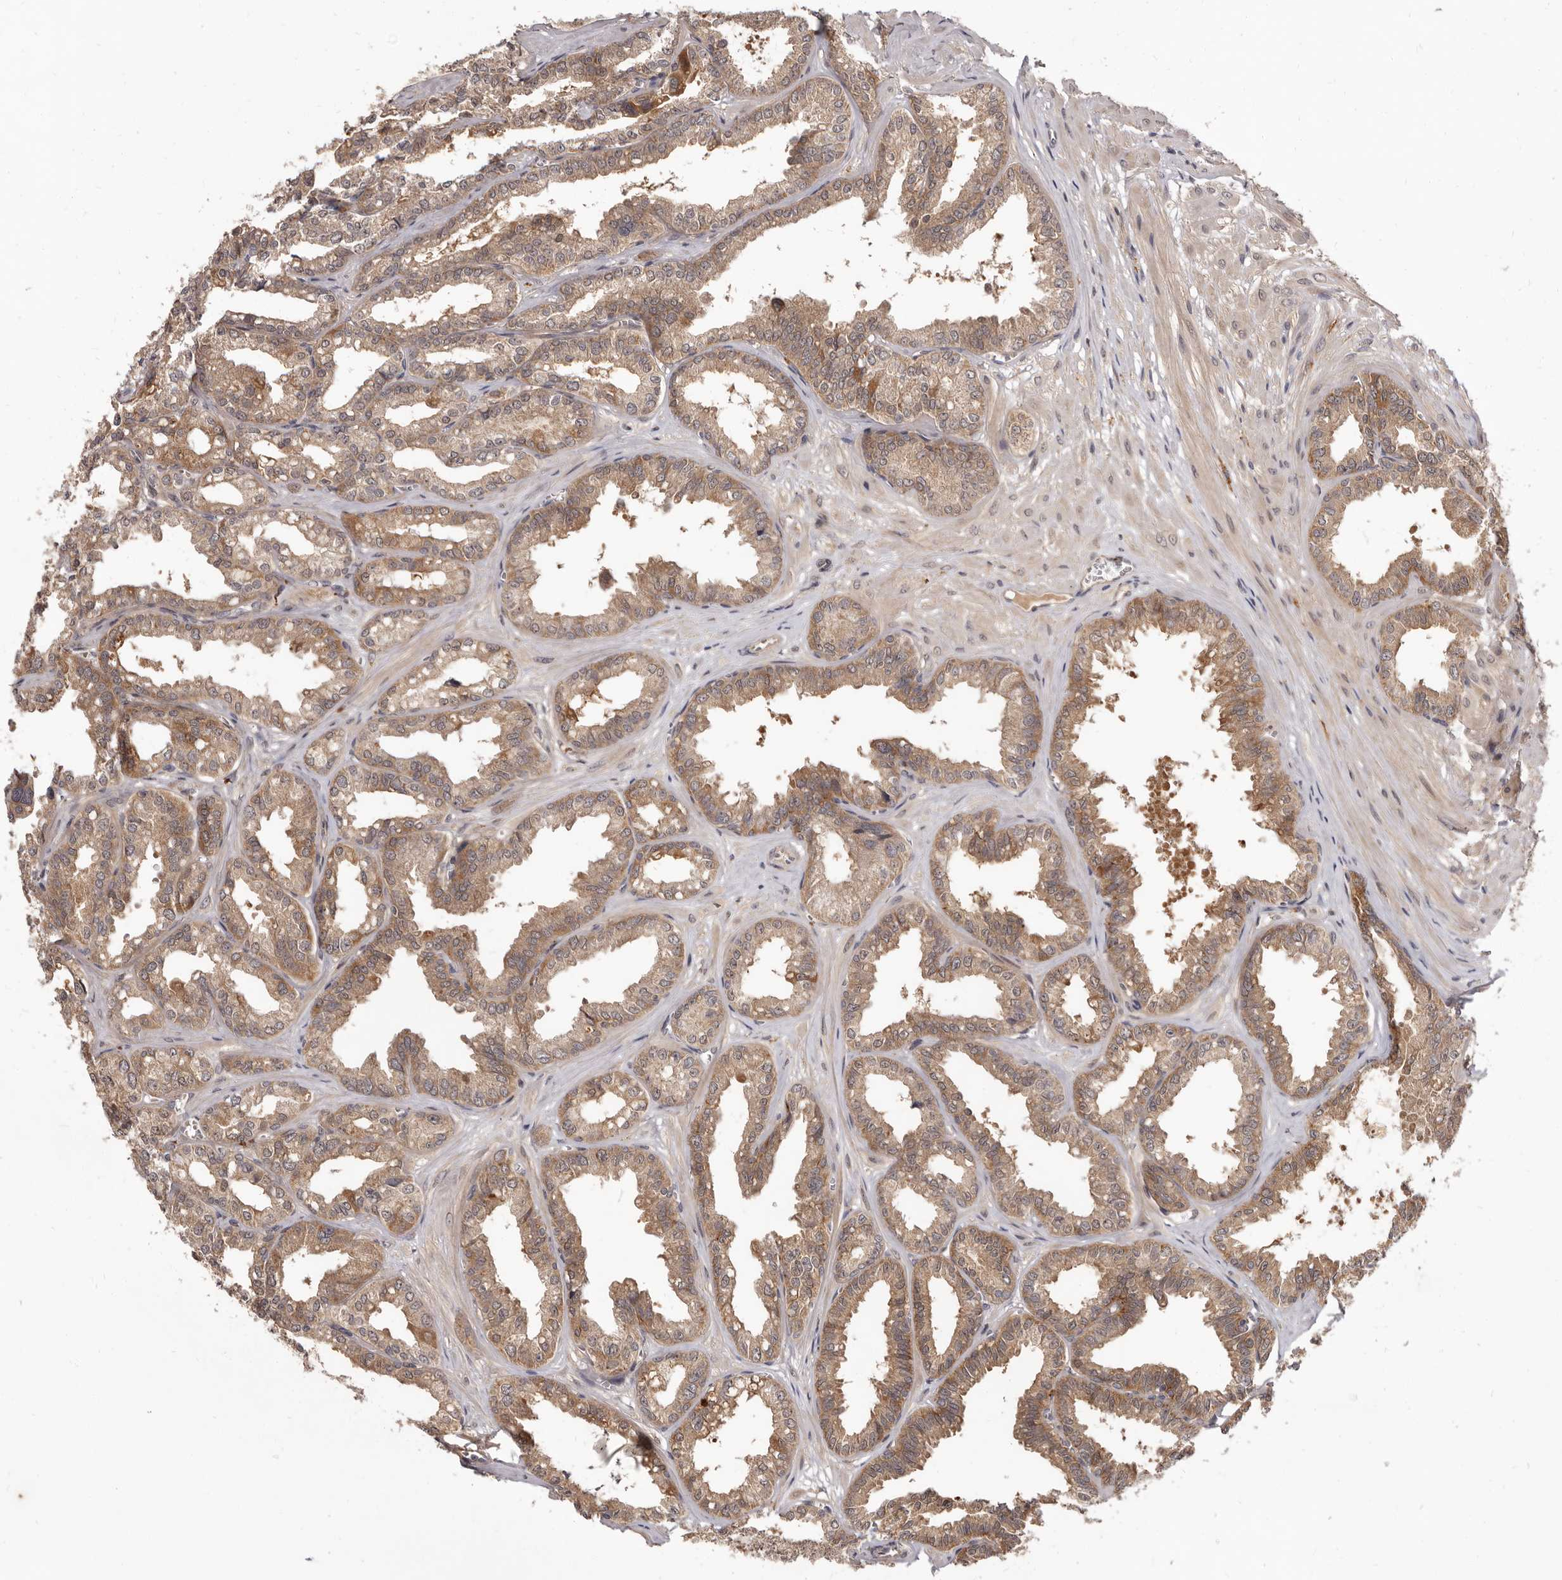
{"staining": {"intensity": "moderate", "quantity": ">75%", "location": "cytoplasmic/membranous"}, "tissue": "seminal vesicle", "cell_type": "Glandular cells", "image_type": "normal", "snomed": [{"axis": "morphology", "description": "Normal tissue, NOS"}, {"axis": "topography", "description": "Prostate"}, {"axis": "topography", "description": "Seminal veicle"}], "caption": "Brown immunohistochemical staining in benign seminal vesicle exhibits moderate cytoplasmic/membranous positivity in about >75% of glandular cells.", "gene": "INAVA", "patient": {"sex": "male", "age": 51}}